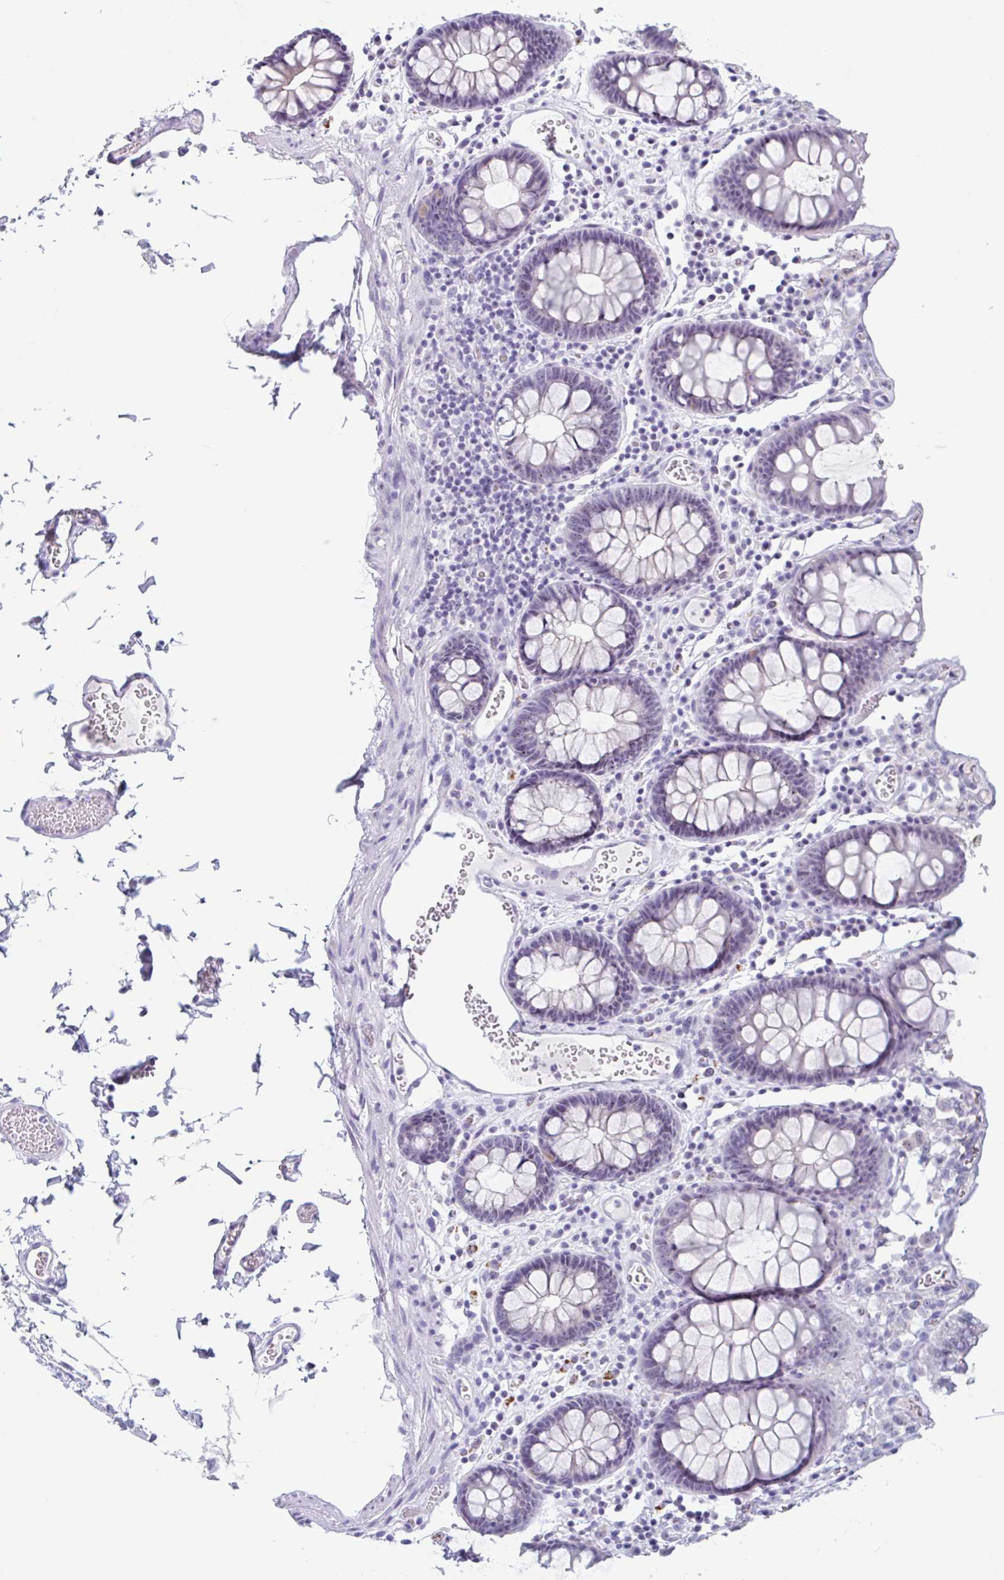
{"staining": {"intensity": "negative", "quantity": "none", "location": "none"}, "tissue": "colon", "cell_type": "Endothelial cells", "image_type": "normal", "snomed": [{"axis": "morphology", "description": "Normal tissue, NOS"}, {"axis": "topography", "description": "Colon"}, {"axis": "topography", "description": "Peripheral nerve tissue"}], "caption": "Colon stained for a protein using immunohistochemistry (IHC) displays no positivity endothelial cells.", "gene": "LENG9", "patient": {"sex": "male", "age": 84}}